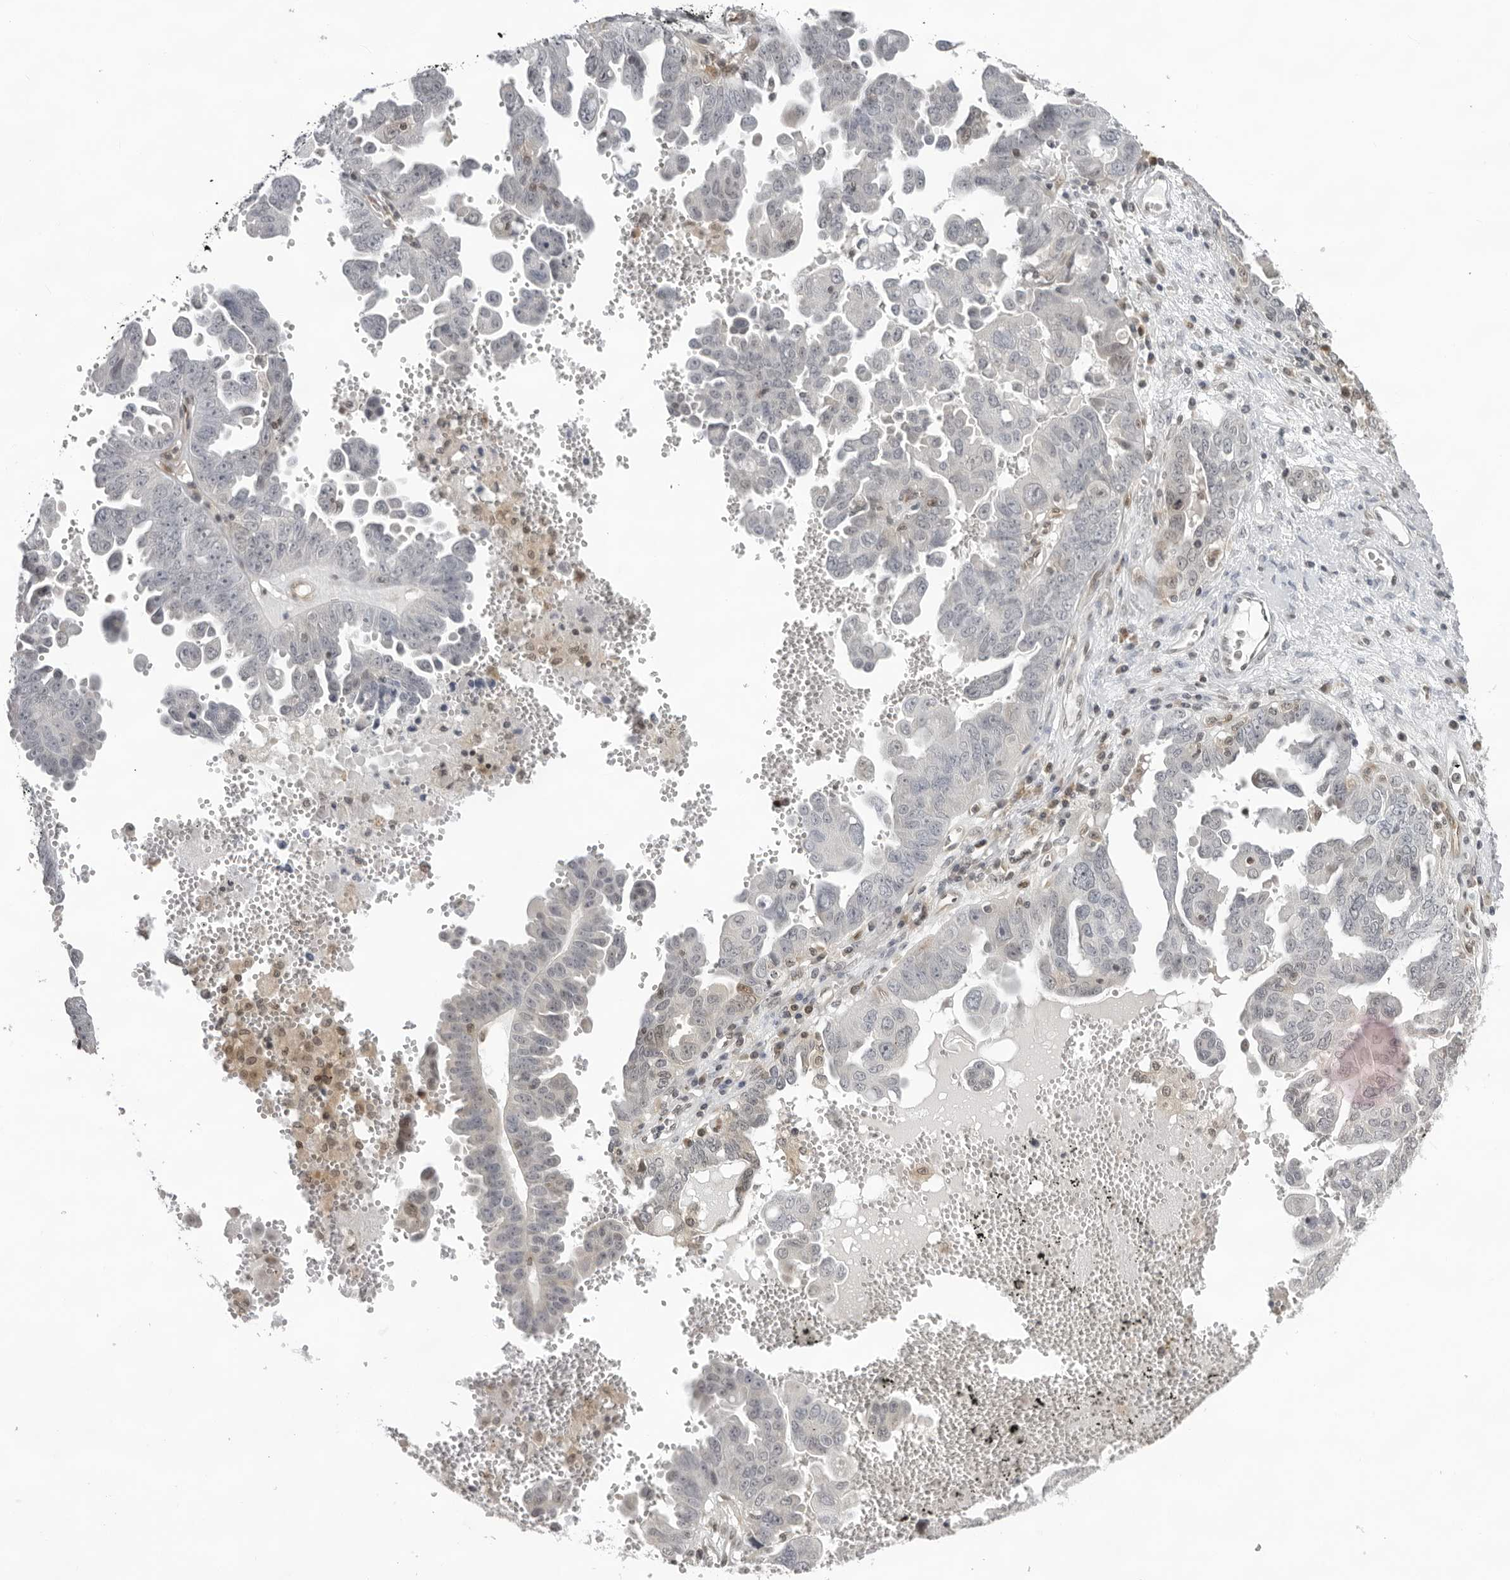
{"staining": {"intensity": "negative", "quantity": "none", "location": "none"}, "tissue": "ovarian cancer", "cell_type": "Tumor cells", "image_type": "cancer", "snomed": [{"axis": "morphology", "description": "Carcinoma, endometroid"}, {"axis": "topography", "description": "Ovary"}], "caption": "DAB (3,3'-diaminobenzidine) immunohistochemical staining of endometroid carcinoma (ovarian) shows no significant staining in tumor cells.", "gene": "CASP7", "patient": {"sex": "female", "age": 62}}